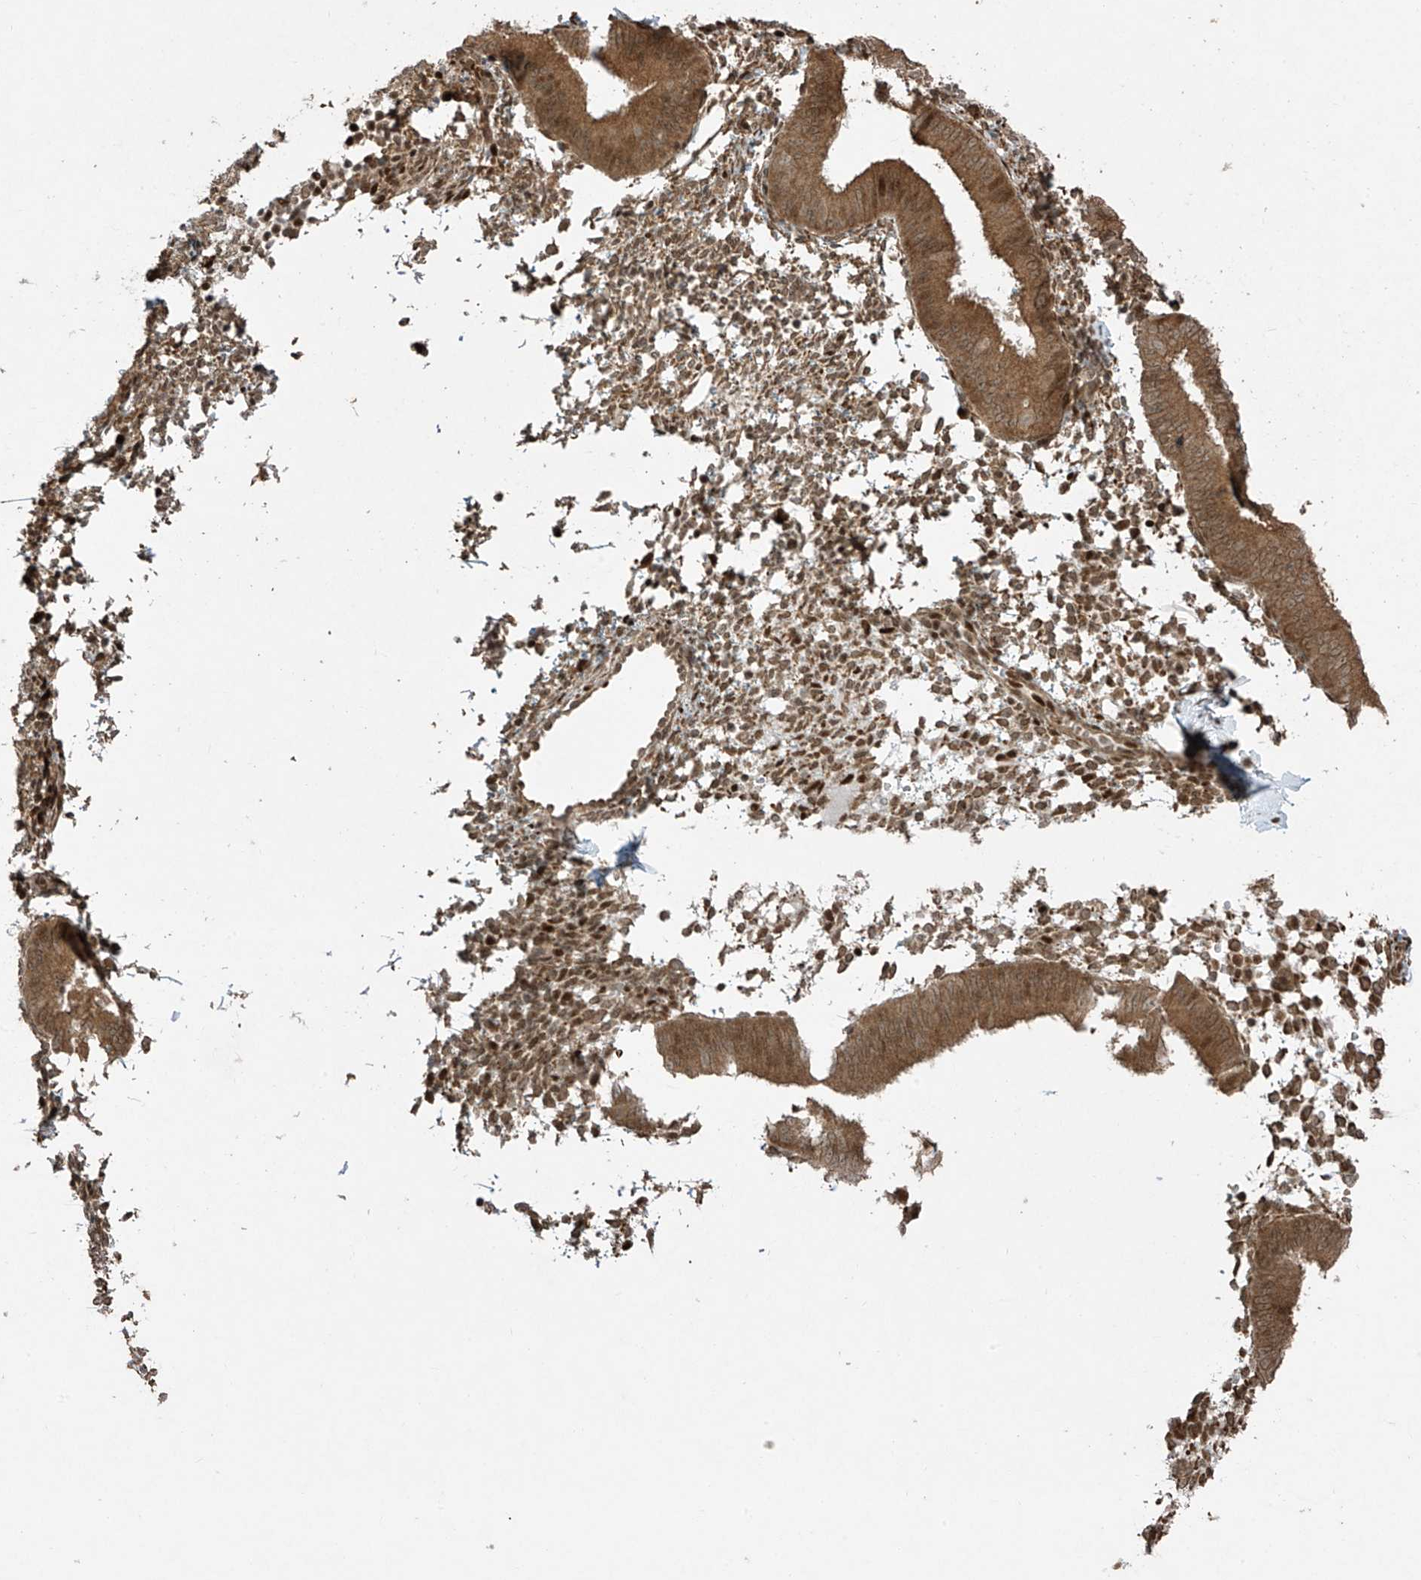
{"staining": {"intensity": "weak", "quantity": "25%-75%", "location": "cytoplasmic/membranous,nuclear"}, "tissue": "endometrium", "cell_type": "Cells in endometrial stroma", "image_type": "normal", "snomed": [{"axis": "morphology", "description": "Normal tissue, NOS"}, {"axis": "topography", "description": "Uterus"}, {"axis": "topography", "description": "Endometrium"}], "caption": "IHC (DAB (3,3'-diaminobenzidine)) staining of unremarkable human endometrium displays weak cytoplasmic/membranous,nuclear protein positivity in about 25%-75% of cells in endometrial stroma. Immunohistochemistry (ihc) stains the protein of interest in brown and the nuclei are stained blue.", "gene": "TTC22", "patient": {"sex": "female", "age": 48}}